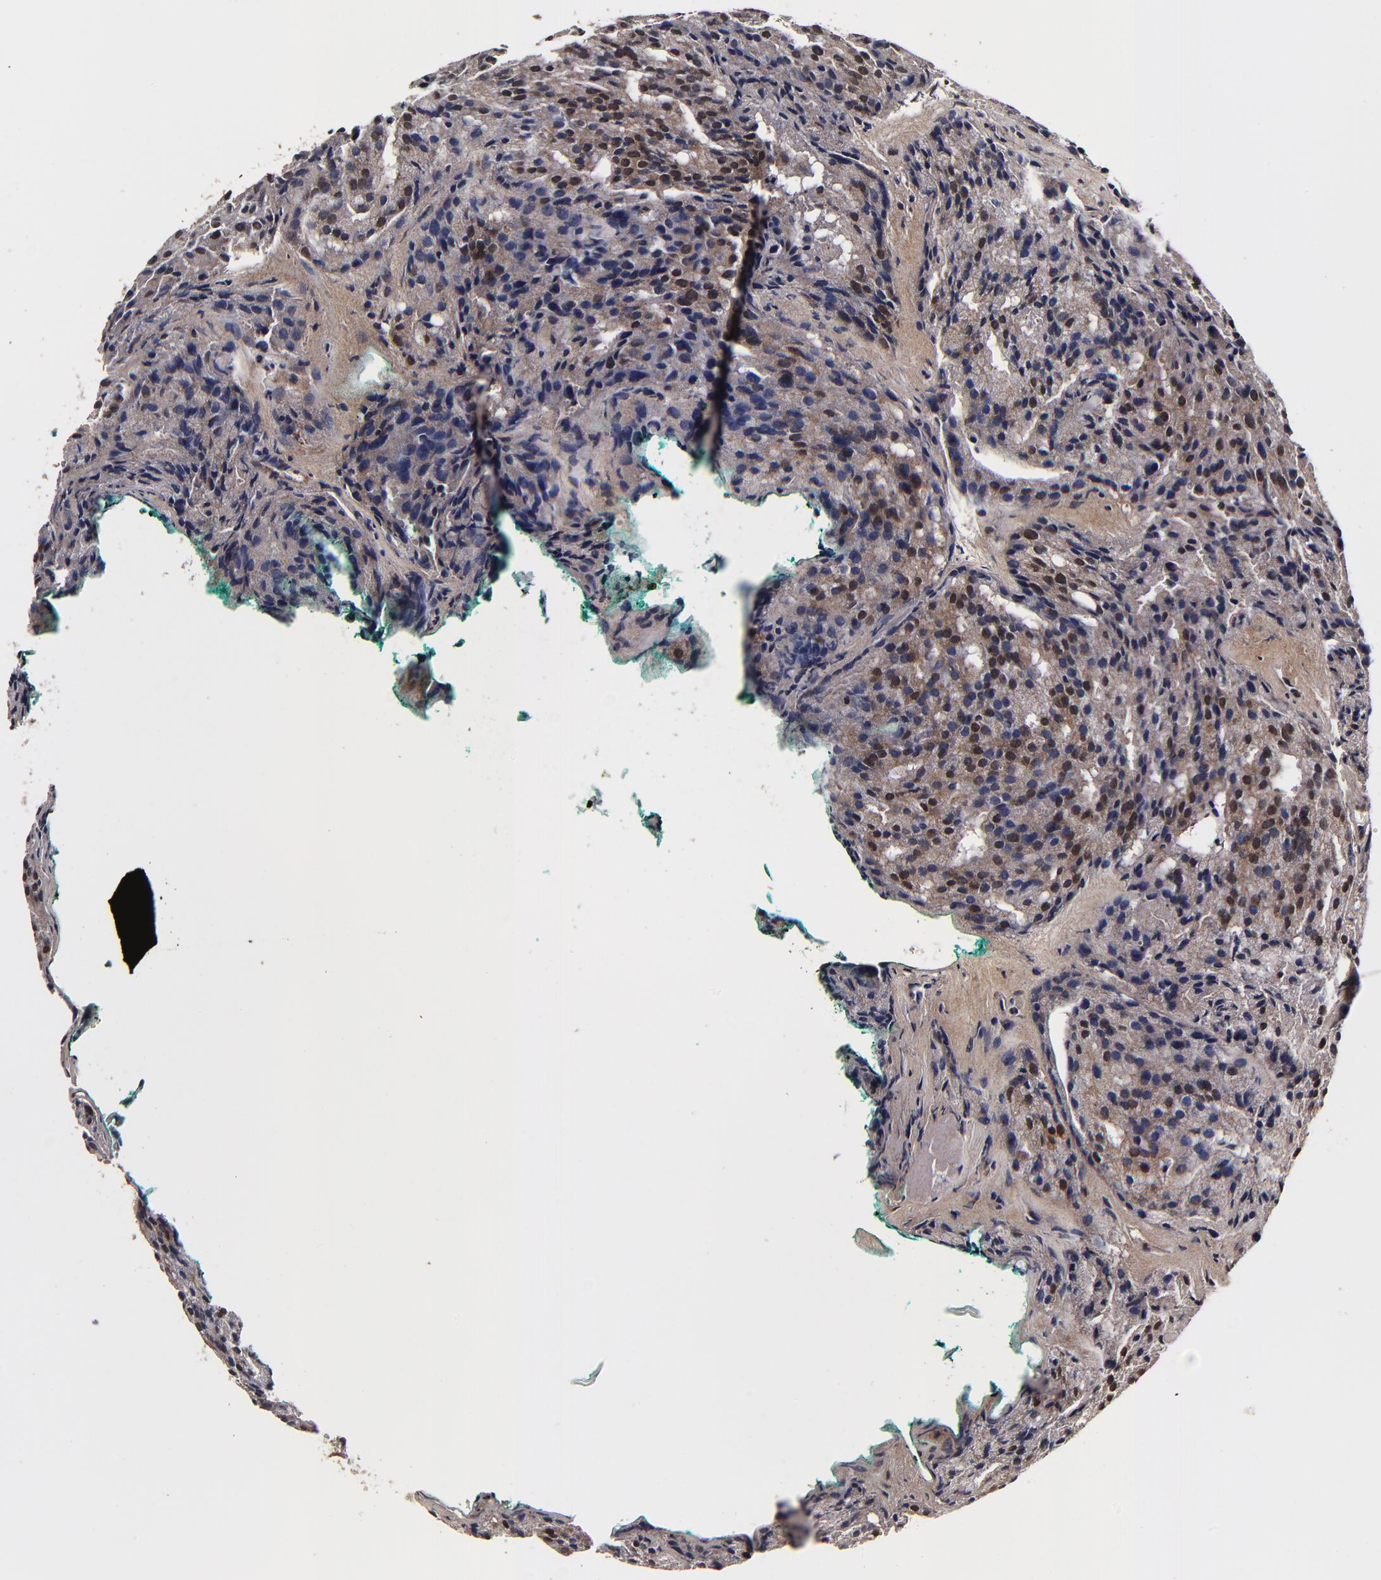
{"staining": {"intensity": "weak", "quantity": "25%-75%", "location": "nuclear"}, "tissue": "prostate cancer", "cell_type": "Tumor cells", "image_type": "cancer", "snomed": [{"axis": "morphology", "description": "Adenocarcinoma, High grade"}, {"axis": "topography", "description": "Prostate"}], "caption": "Immunohistochemistry (IHC) micrograph of prostate cancer stained for a protein (brown), which displays low levels of weak nuclear staining in approximately 25%-75% of tumor cells.", "gene": "MMP15", "patient": {"sex": "male", "age": 64}}